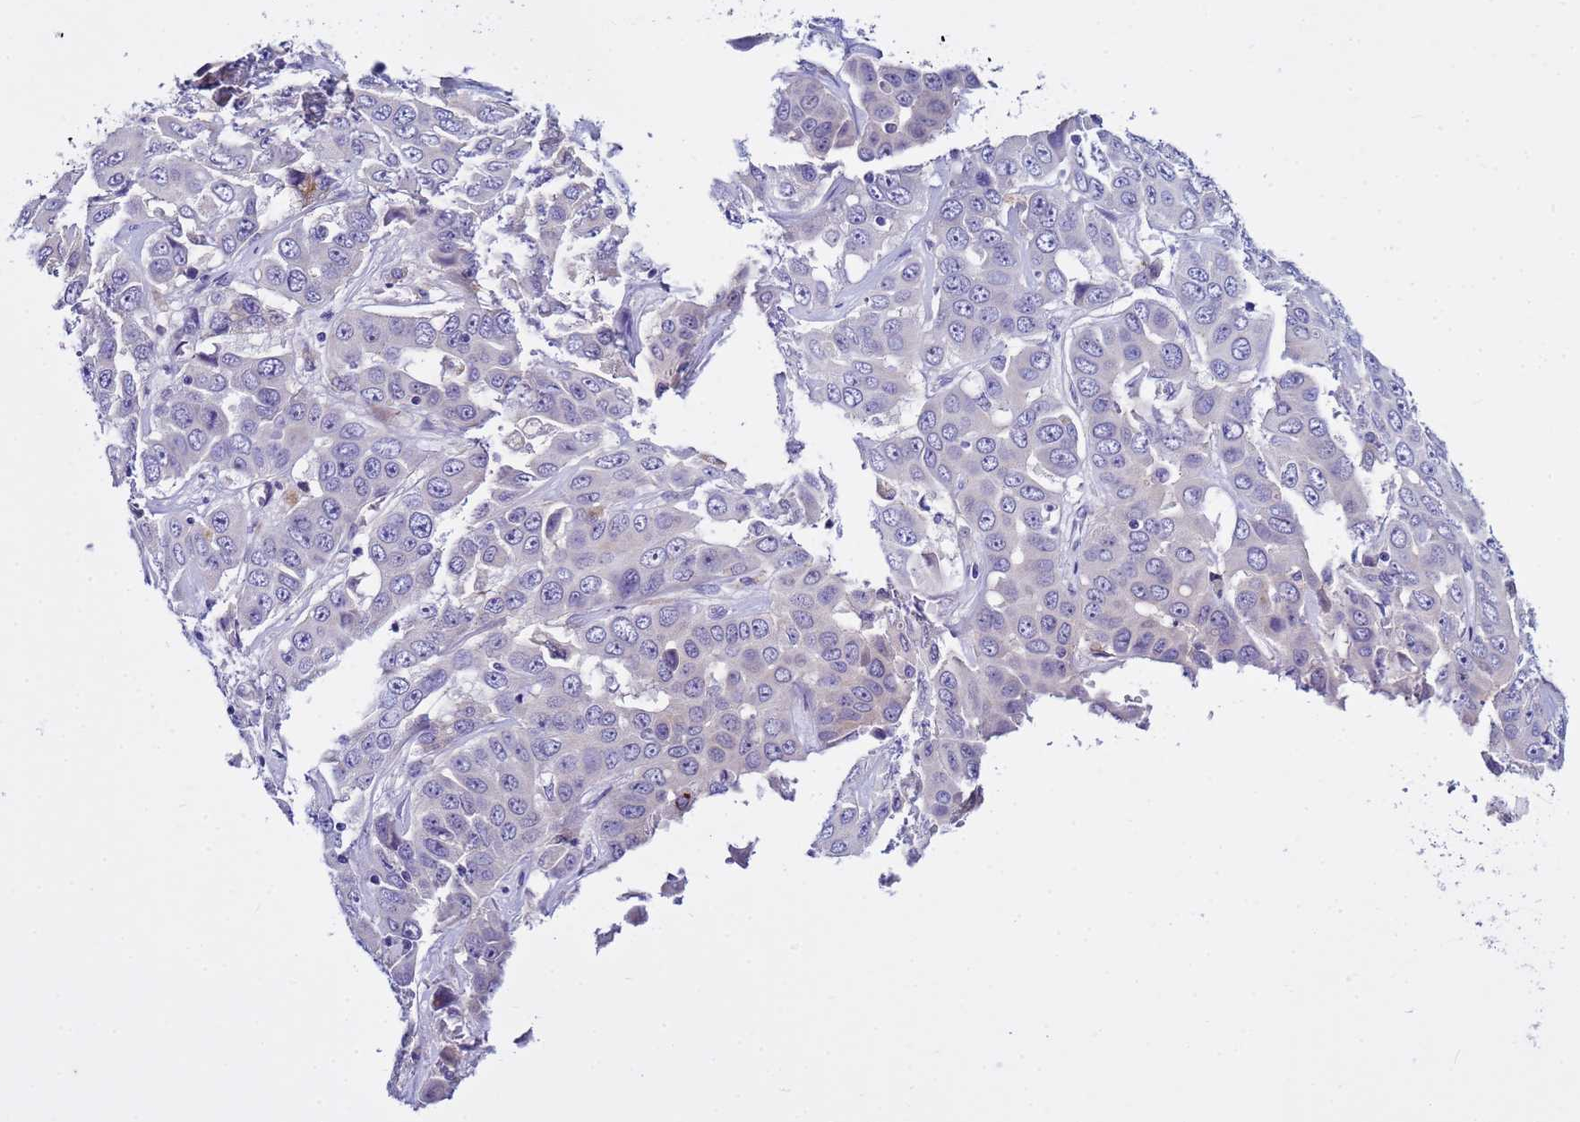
{"staining": {"intensity": "negative", "quantity": "none", "location": "none"}, "tissue": "liver cancer", "cell_type": "Tumor cells", "image_type": "cancer", "snomed": [{"axis": "morphology", "description": "Cholangiocarcinoma"}, {"axis": "topography", "description": "Liver"}], "caption": "A high-resolution photomicrograph shows immunohistochemistry staining of liver cholangiocarcinoma, which demonstrates no significant positivity in tumor cells.", "gene": "IGSF11", "patient": {"sex": "female", "age": 52}}